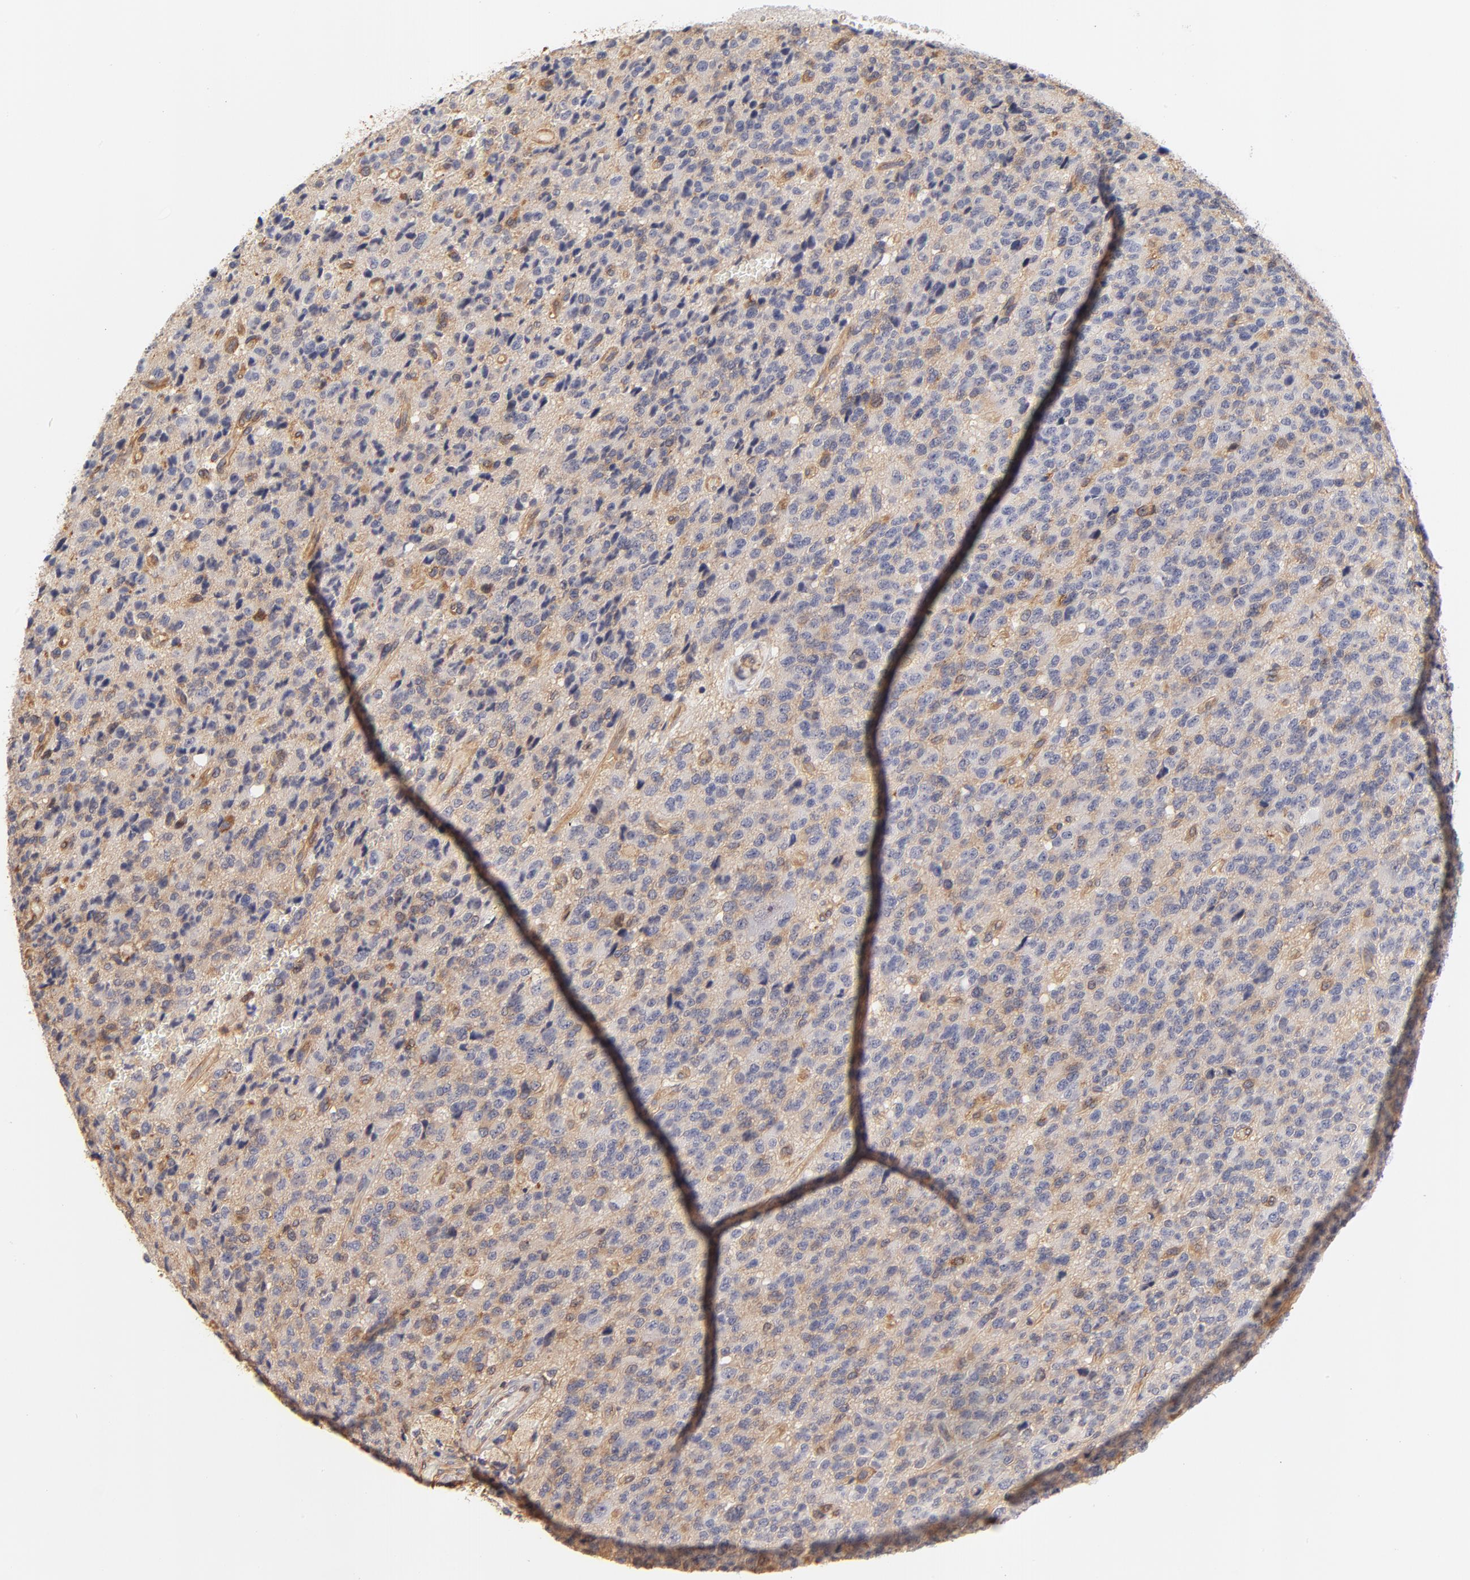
{"staining": {"intensity": "moderate", "quantity": "25%-75%", "location": "cytoplasmic/membranous"}, "tissue": "glioma", "cell_type": "Tumor cells", "image_type": "cancer", "snomed": [{"axis": "morphology", "description": "Glioma, malignant, High grade"}, {"axis": "topography", "description": "pancreas cauda"}], "caption": "Immunohistochemistry of glioma exhibits medium levels of moderate cytoplasmic/membranous positivity in about 25%-75% of tumor cells. (DAB (3,3'-diaminobenzidine) IHC, brown staining for protein, blue staining for nuclei).", "gene": "FCMR", "patient": {"sex": "male", "age": 60}}